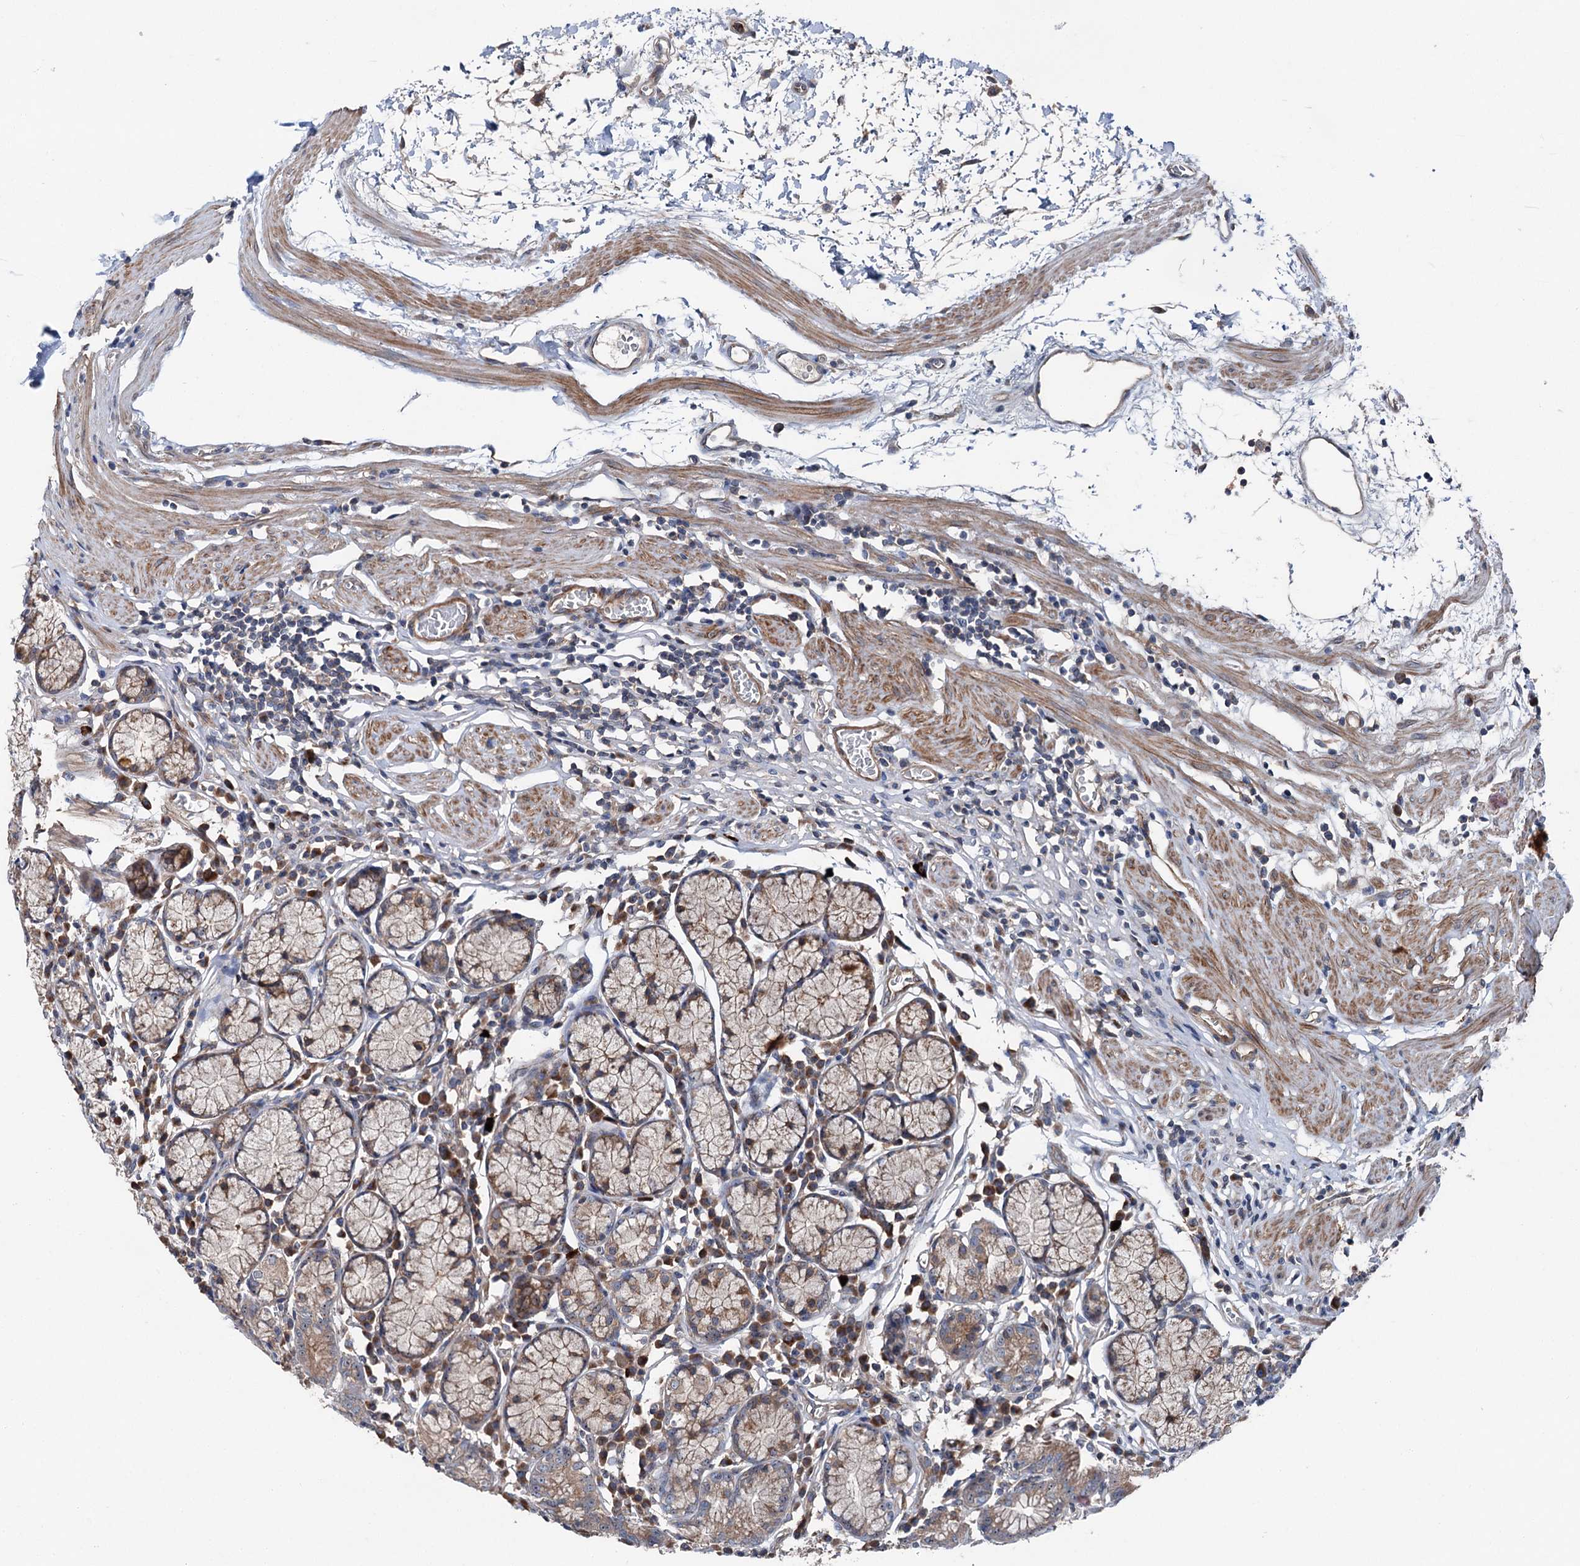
{"staining": {"intensity": "moderate", "quantity": "25%-75%", "location": "cytoplasmic/membranous"}, "tissue": "stomach", "cell_type": "Glandular cells", "image_type": "normal", "snomed": [{"axis": "morphology", "description": "Normal tissue, NOS"}, {"axis": "topography", "description": "Stomach"}], "caption": "Brown immunohistochemical staining in benign stomach displays moderate cytoplasmic/membranous expression in approximately 25%-75% of glandular cells. The staining is performed using DAB (3,3'-diaminobenzidine) brown chromogen to label protein expression. The nuclei are counter-stained blue using hematoxylin.", "gene": "SLC22A25", "patient": {"sex": "male", "age": 55}}